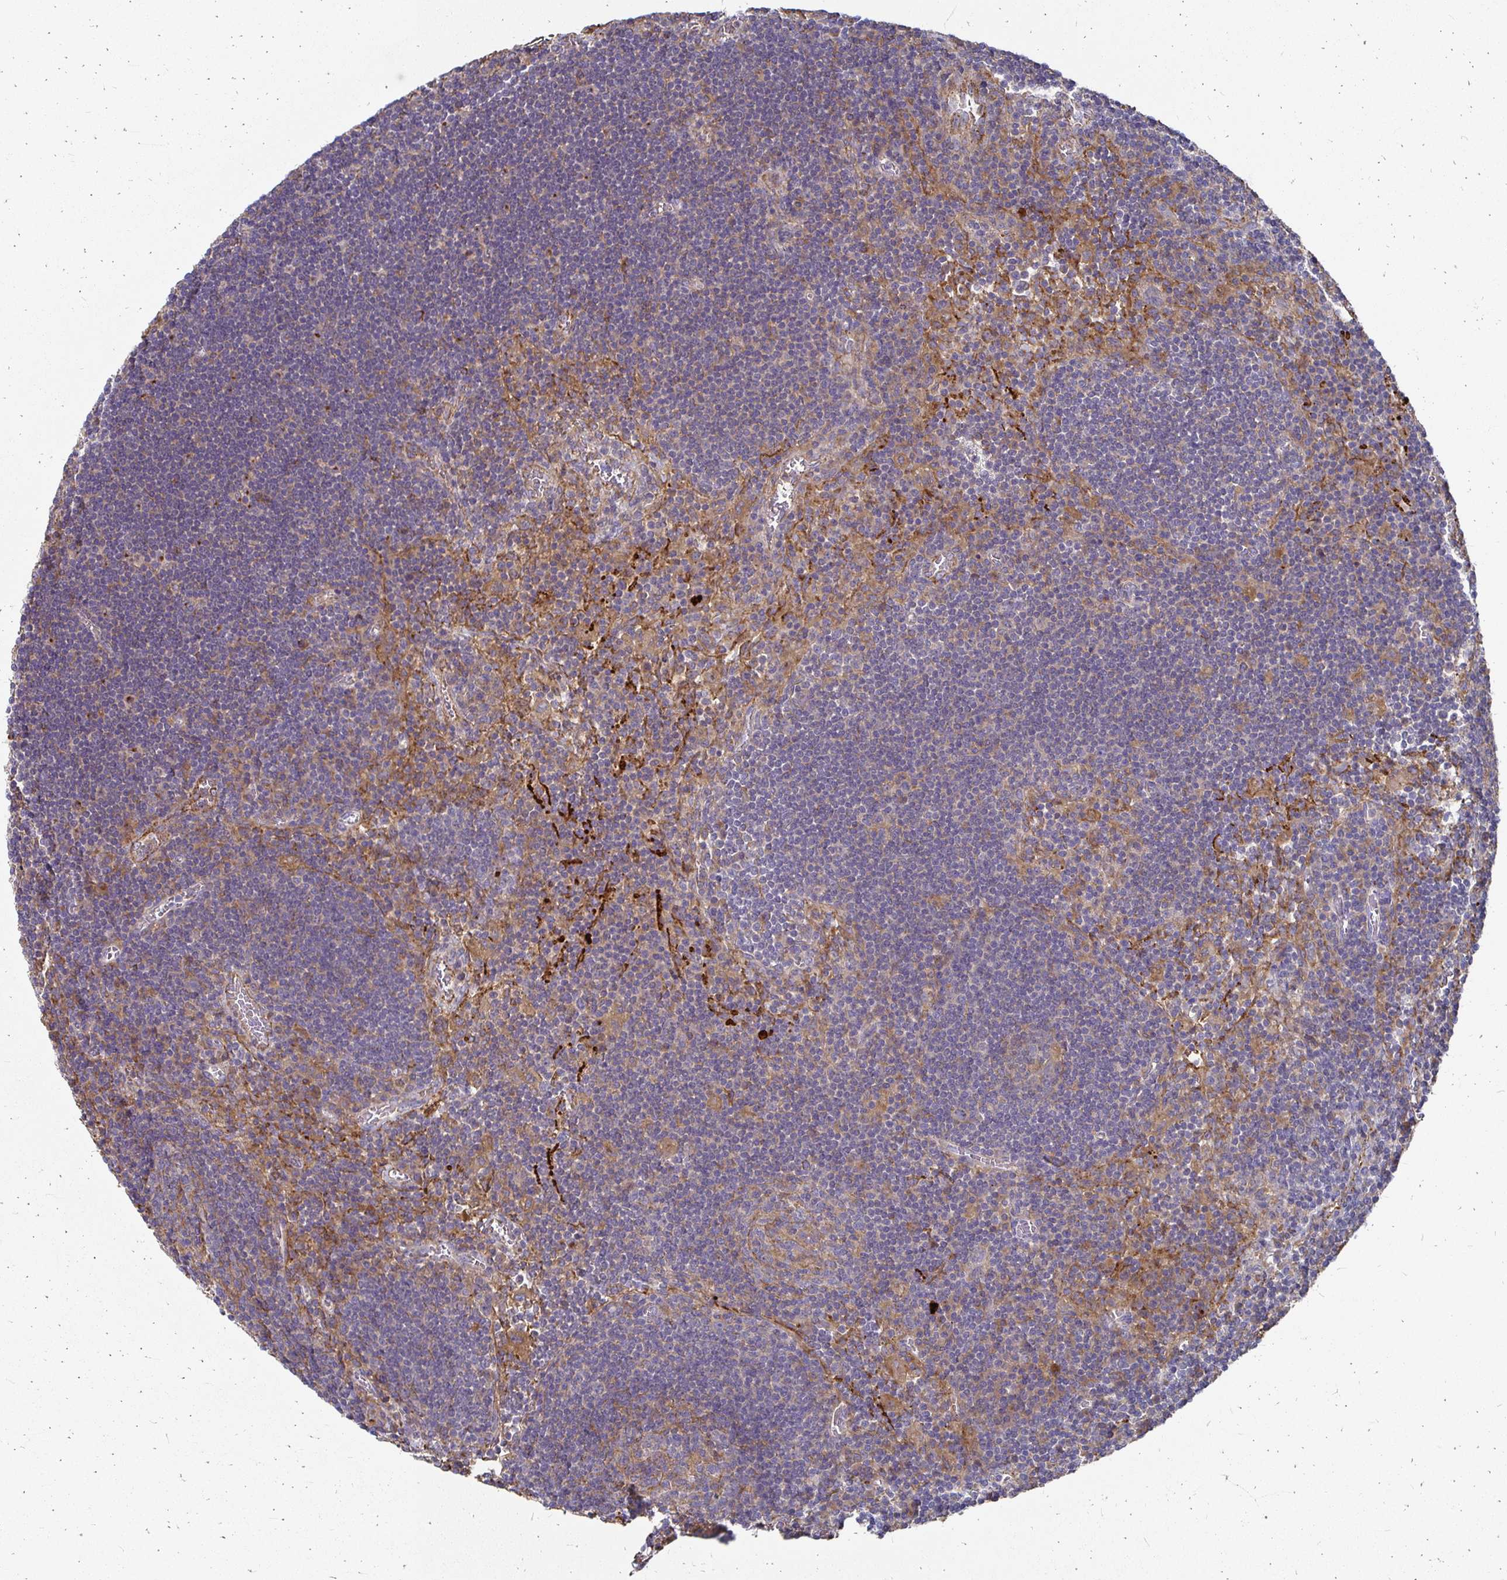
{"staining": {"intensity": "negative", "quantity": "none", "location": "none"}, "tissue": "lymph node", "cell_type": "Germinal center cells", "image_type": "normal", "snomed": [{"axis": "morphology", "description": "Normal tissue, NOS"}, {"axis": "topography", "description": "Lymph node"}], "caption": "This is an immunohistochemistry (IHC) histopathology image of normal human lymph node. There is no staining in germinal center cells.", "gene": "NCSTN", "patient": {"sex": "male", "age": 67}}